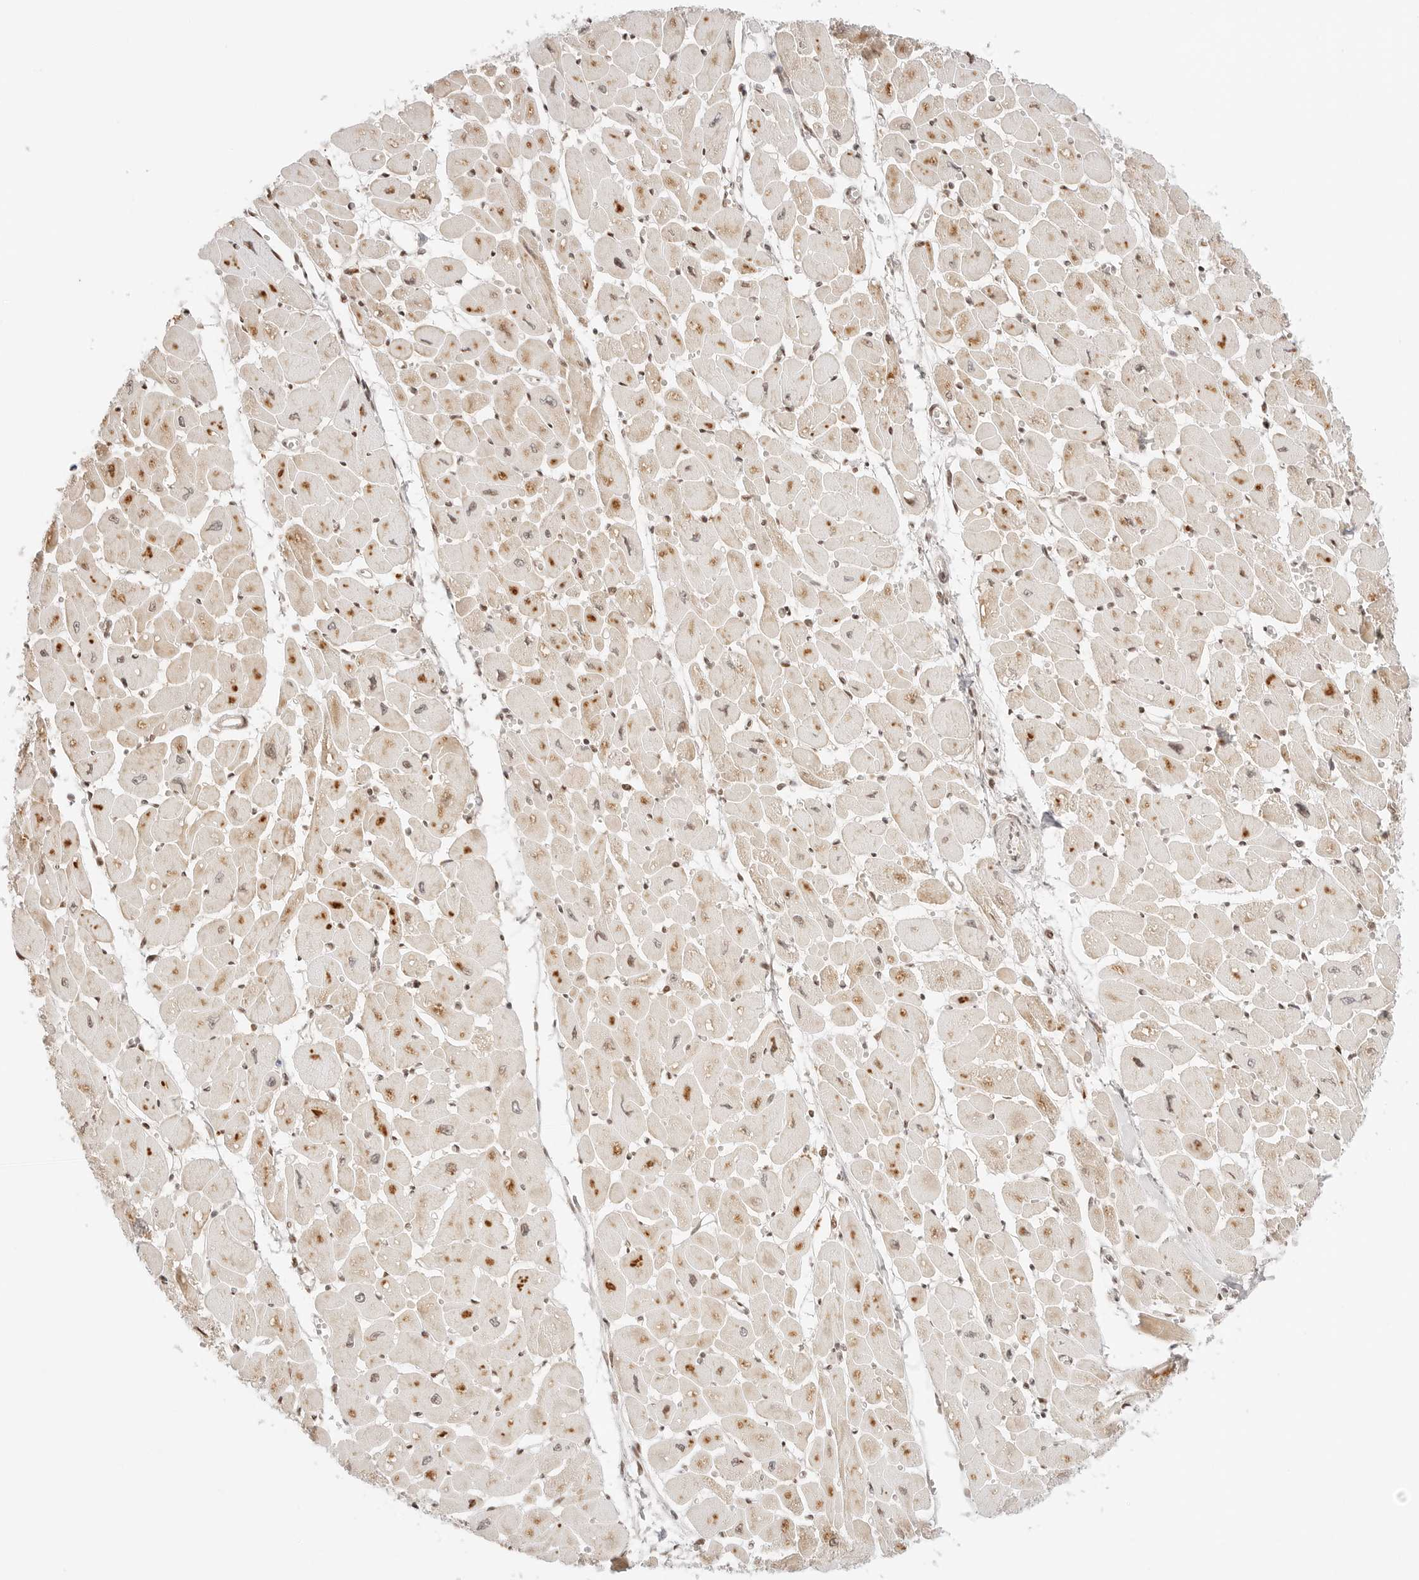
{"staining": {"intensity": "moderate", "quantity": ">75%", "location": "cytoplasmic/membranous"}, "tissue": "heart muscle", "cell_type": "Cardiomyocytes", "image_type": "normal", "snomed": [{"axis": "morphology", "description": "Normal tissue, NOS"}, {"axis": "topography", "description": "Heart"}], "caption": "This is an image of immunohistochemistry (IHC) staining of unremarkable heart muscle, which shows moderate expression in the cytoplasmic/membranous of cardiomyocytes.", "gene": "RPS6KL1", "patient": {"sex": "female", "age": 54}}